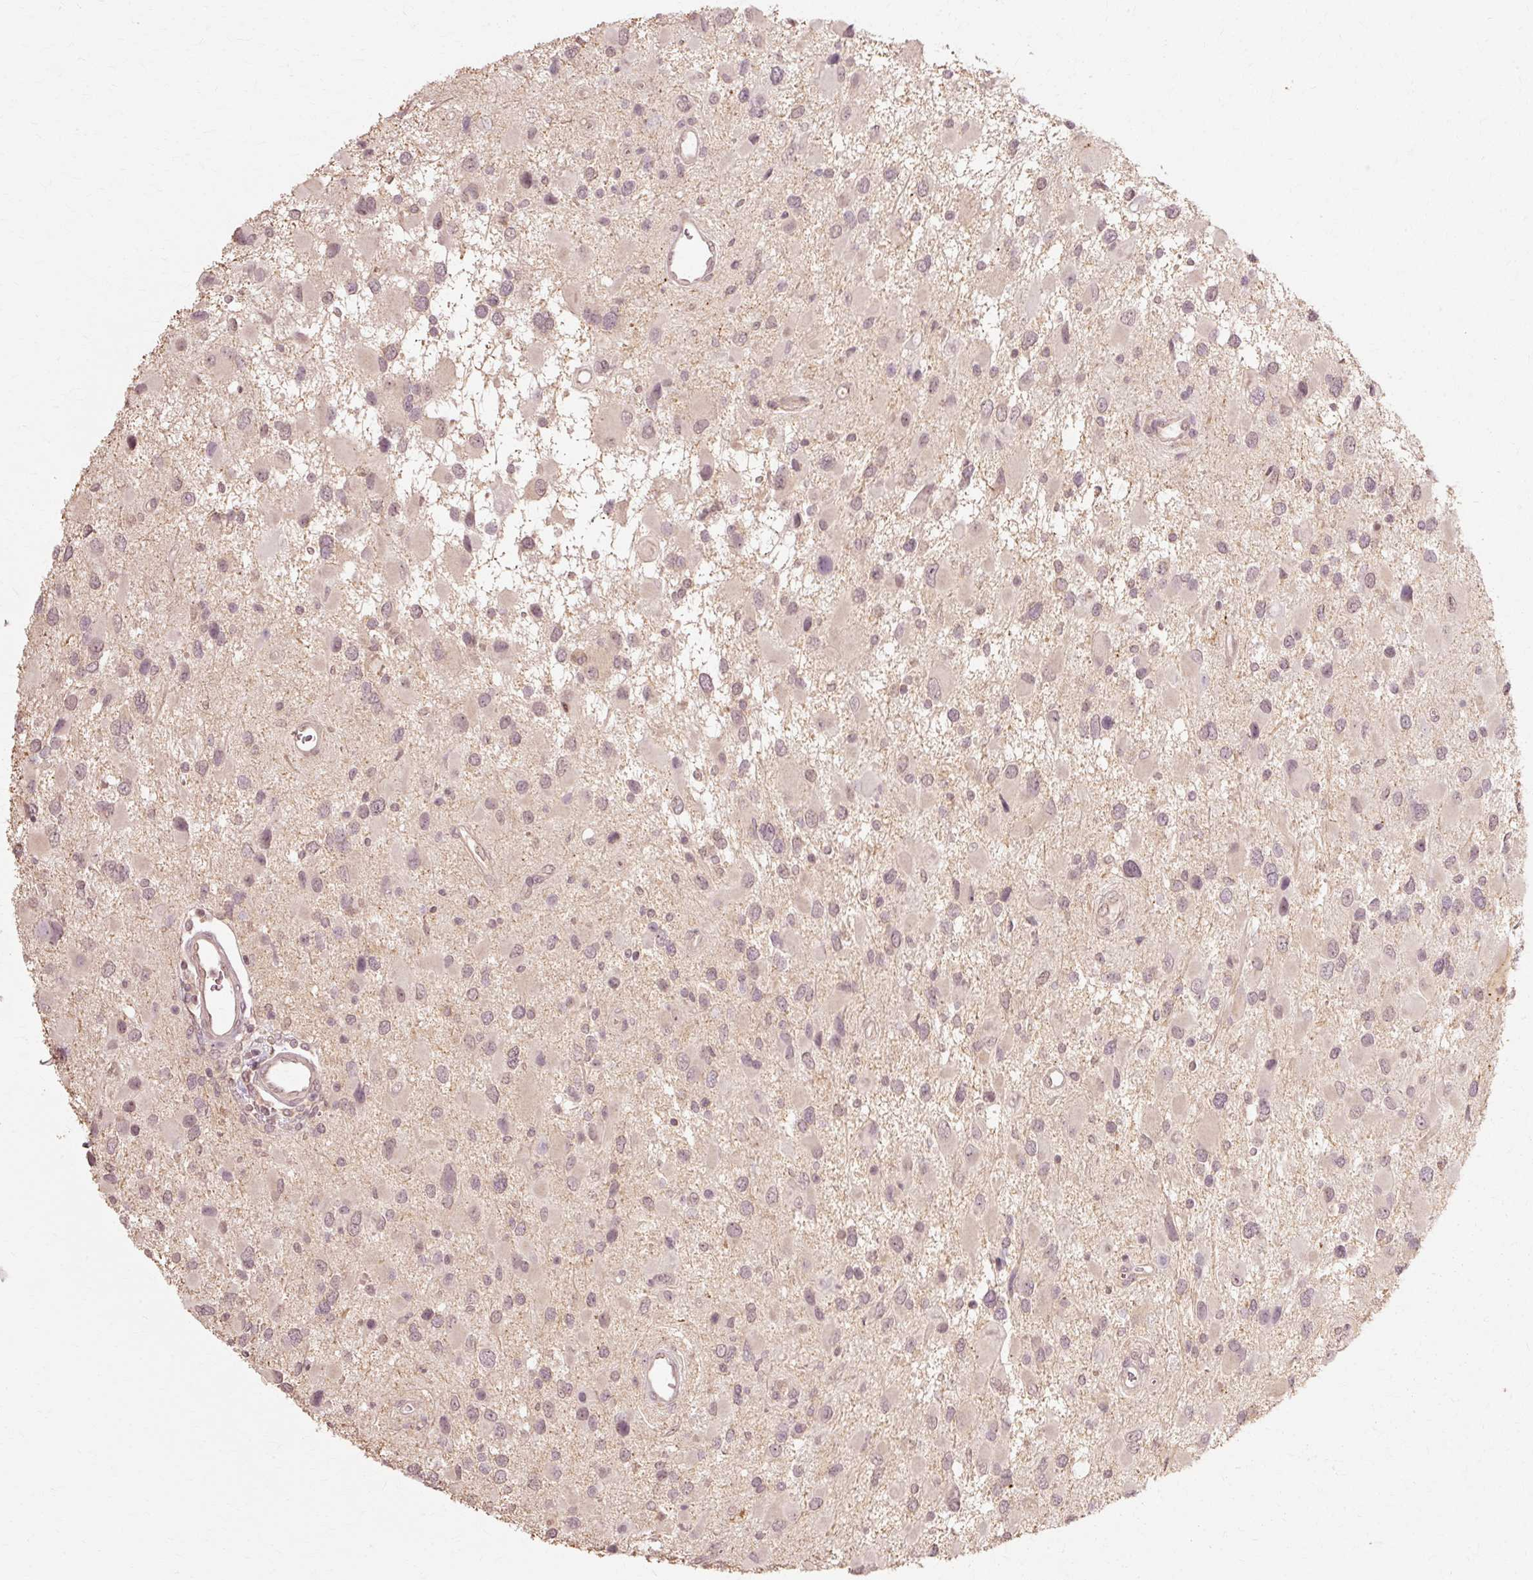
{"staining": {"intensity": "negative", "quantity": "none", "location": "none"}, "tissue": "glioma", "cell_type": "Tumor cells", "image_type": "cancer", "snomed": [{"axis": "morphology", "description": "Glioma, malignant, High grade"}, {"axis": "topography", "description": "Brain"}], "caption": "Human malignant glioma (high-grade) stained for a protein using IHC reveals no positivity in tumor cells.", "gene": "RGPD5", "patient": {"sex": "male", "age": 53}}